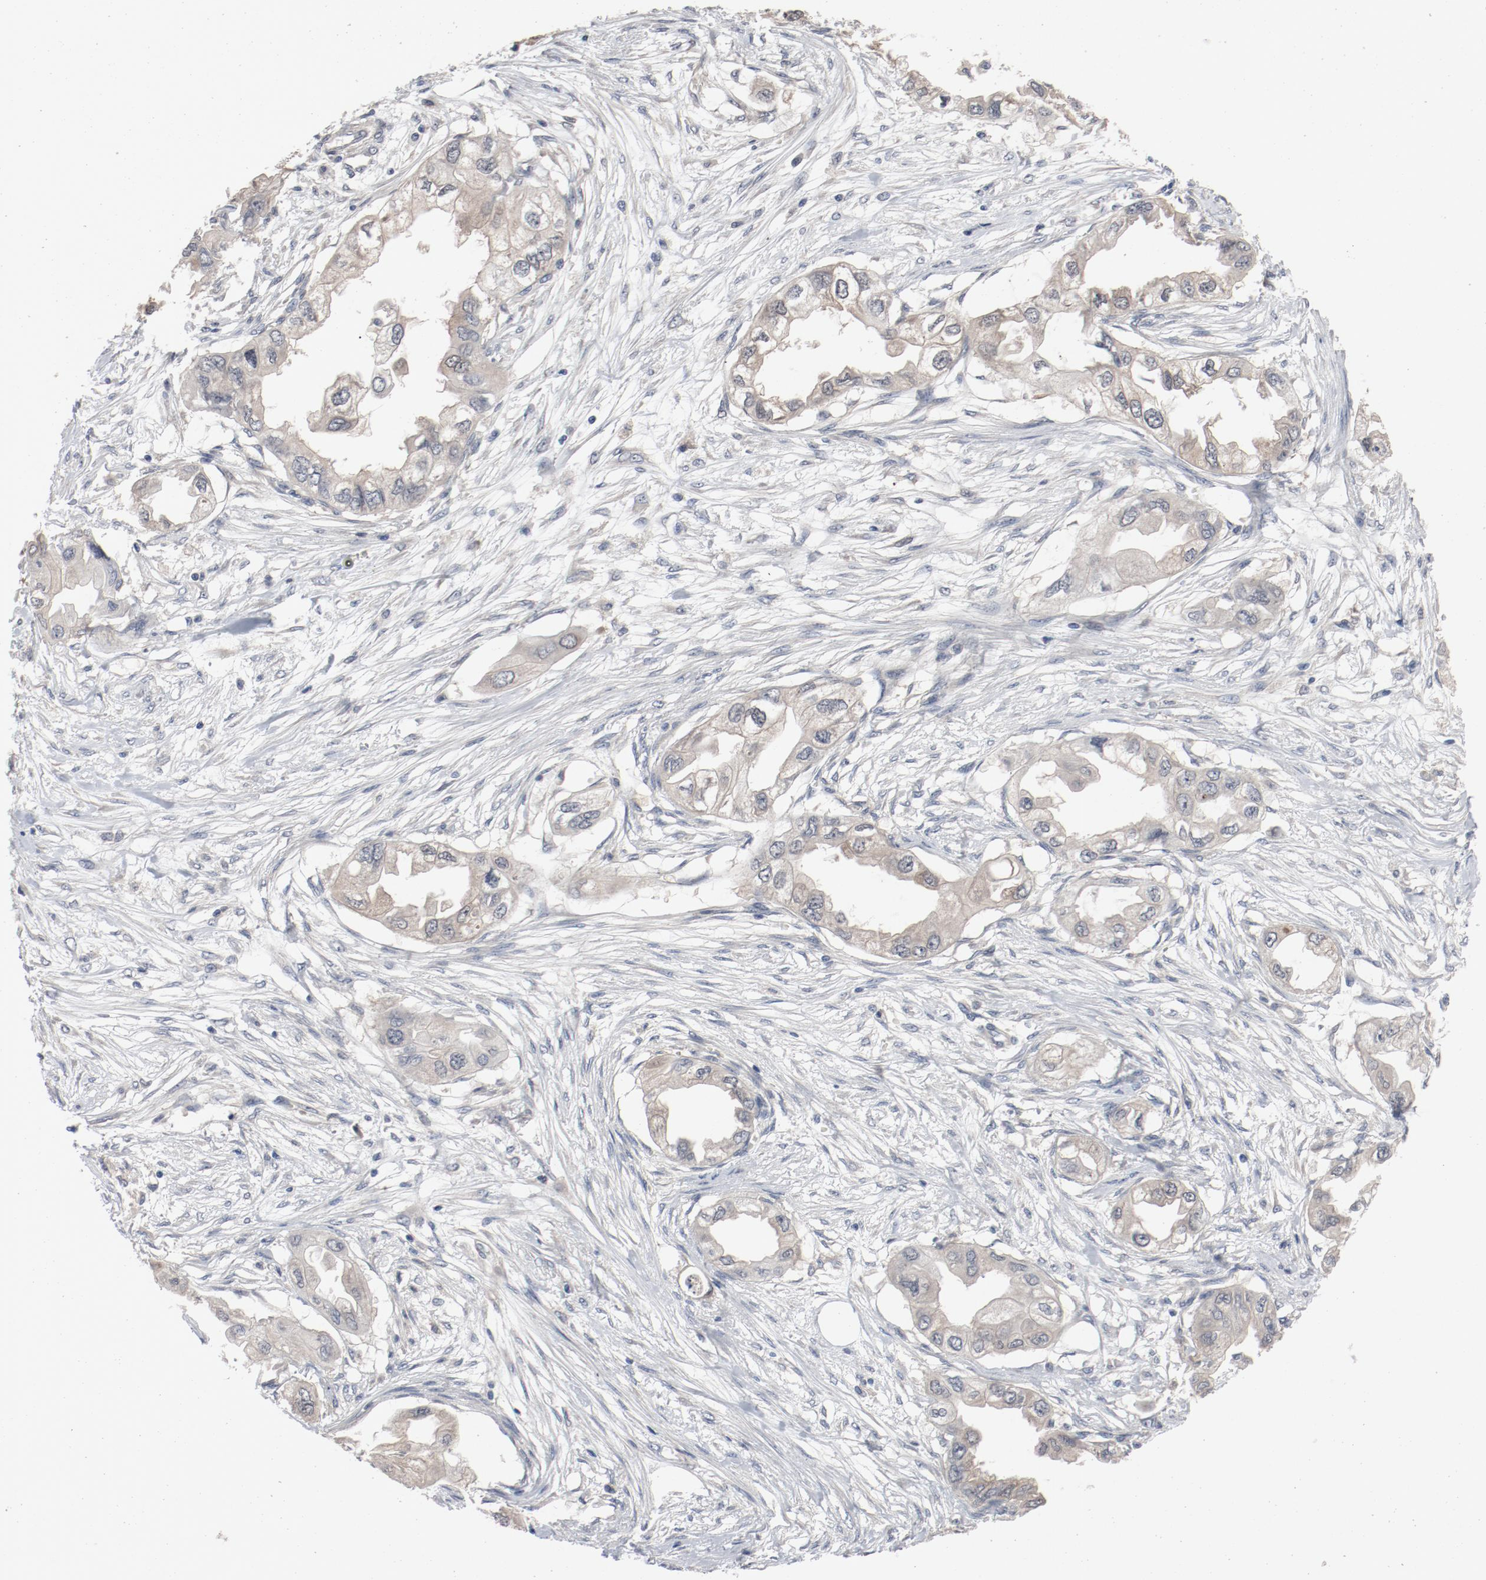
{"staining": {"intensity": "weak", "quantity": ">75%", "location": "cytoplasmic/membranous"}, "tissue": "endometrial cancer", "cell_type": "Tumor cells", "image_type": "cancer", "snomed": [{"axis": "morphology", "description": "Adenocarcinoma, NOS"}, {"axis": "topography", "description": "Endometrium"}], "caption": "Immunohistochemistry (IHC) staining of endometrial adenocarcinoma, which shows low levels of weak cytoplasmic/membranous expression in approximately >75% of tumor cells indicating weak cytoplasmic/membranous protein staining. The staining was performed using DAB (3,3'-diaminobenzidine) (brown) for protein detection and nuclei were counterstained in hematoxylin (blue).", "gene": "DNAL4", "patient": {"sex": "female", "age": 67}}